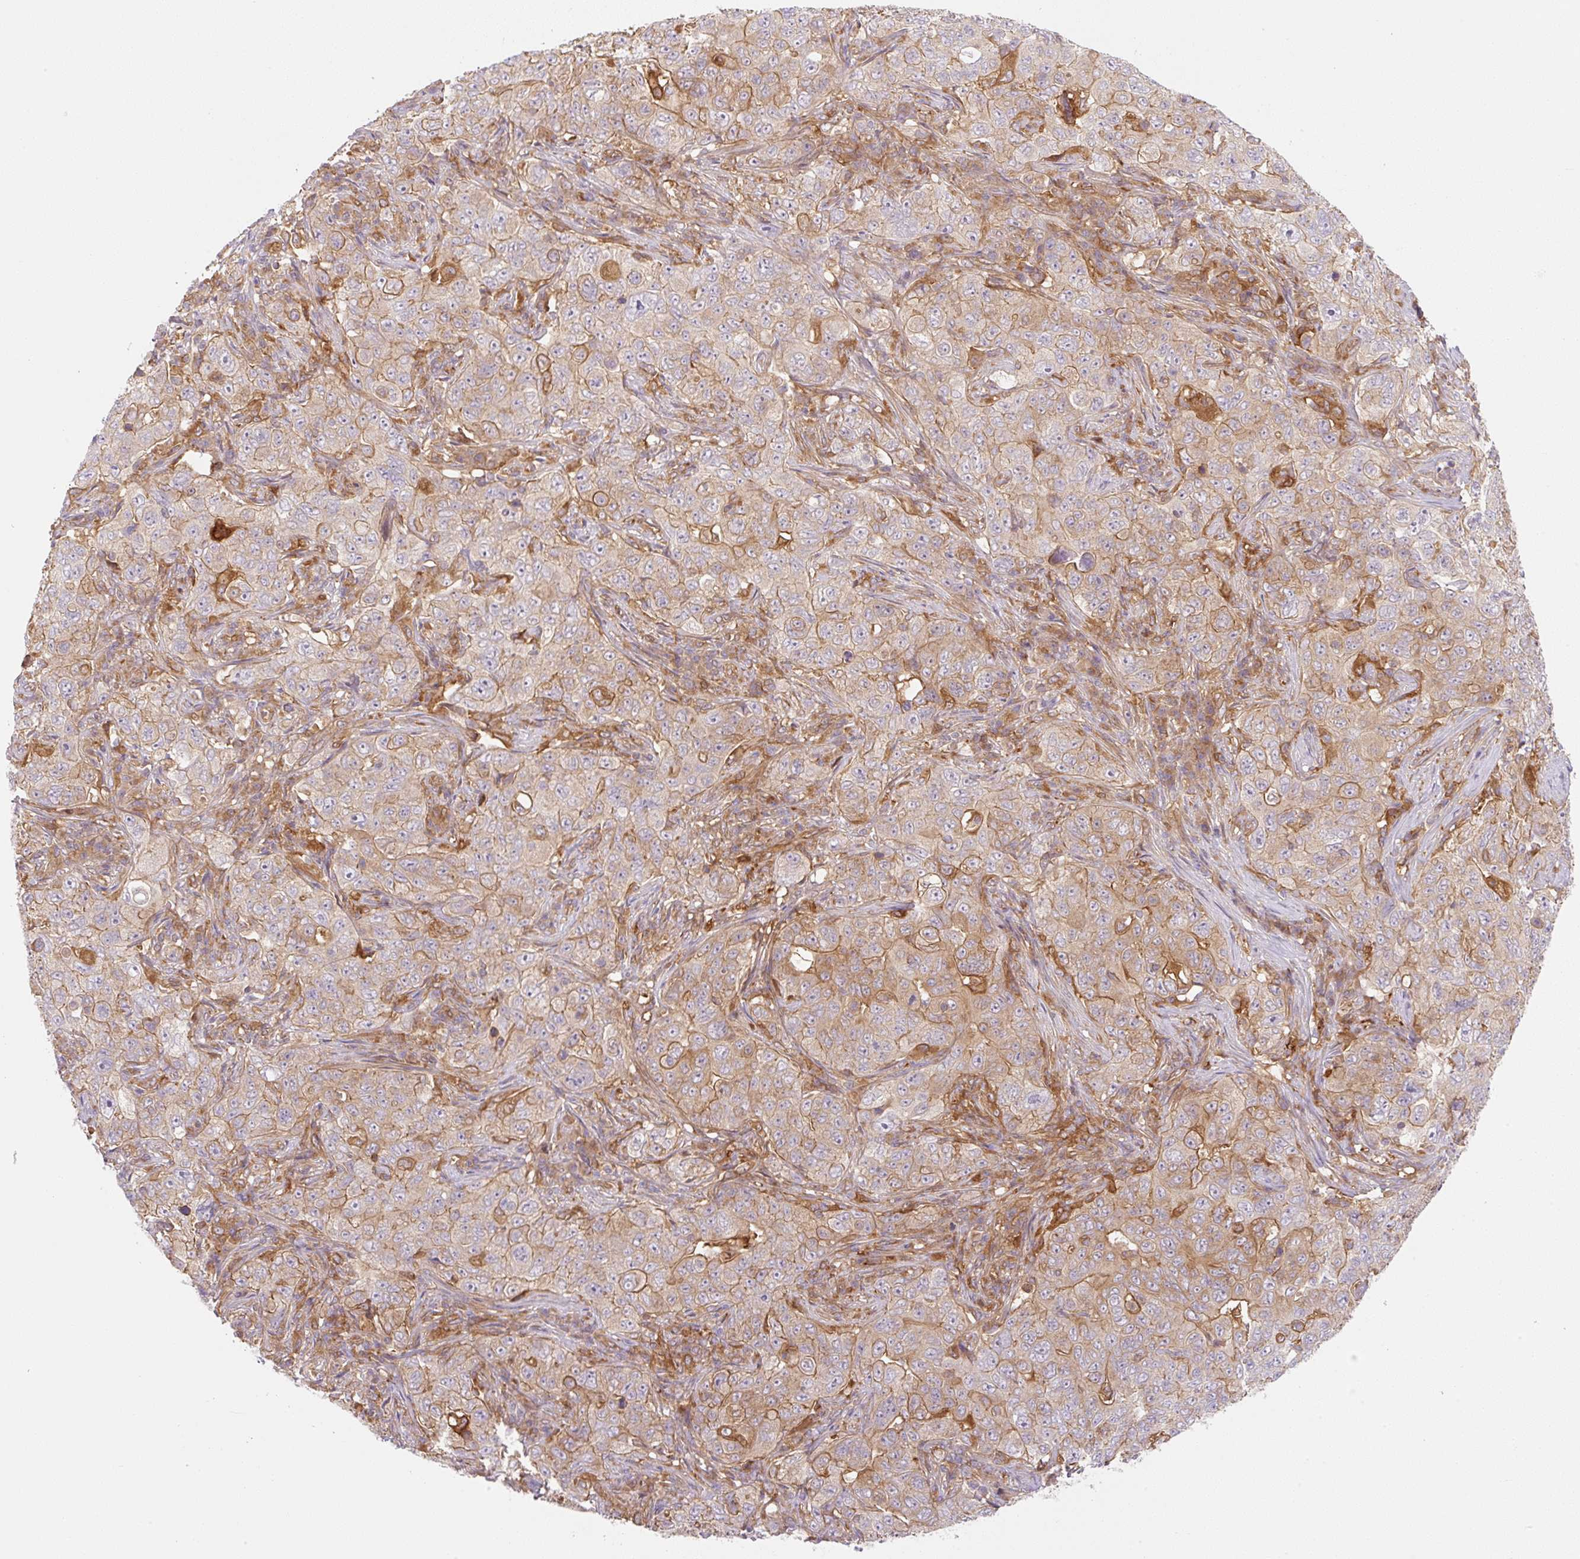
{"staining": {"intensity": "moderate", "quantity": "25%-75%", "location": "cytoplasmic/membranous"}, "tissue": "pancreatic cancer", "cell_type": "Tumor cells", "image_type": "cancer", "snomed": [{"axis": "morphology", "description": "Adenocarcinoma, NOS"}, {"axis": "topography", "description": "Pancreas"}], "caption": "Pancreatic cancer was stained to show a protein in brown. There is medium levels of moderate cytoplasmic/membranous expression in about 25%-75% of tumor cells.", "gene": "OMA1", "patient": {"sex": "male", "age": 68}}